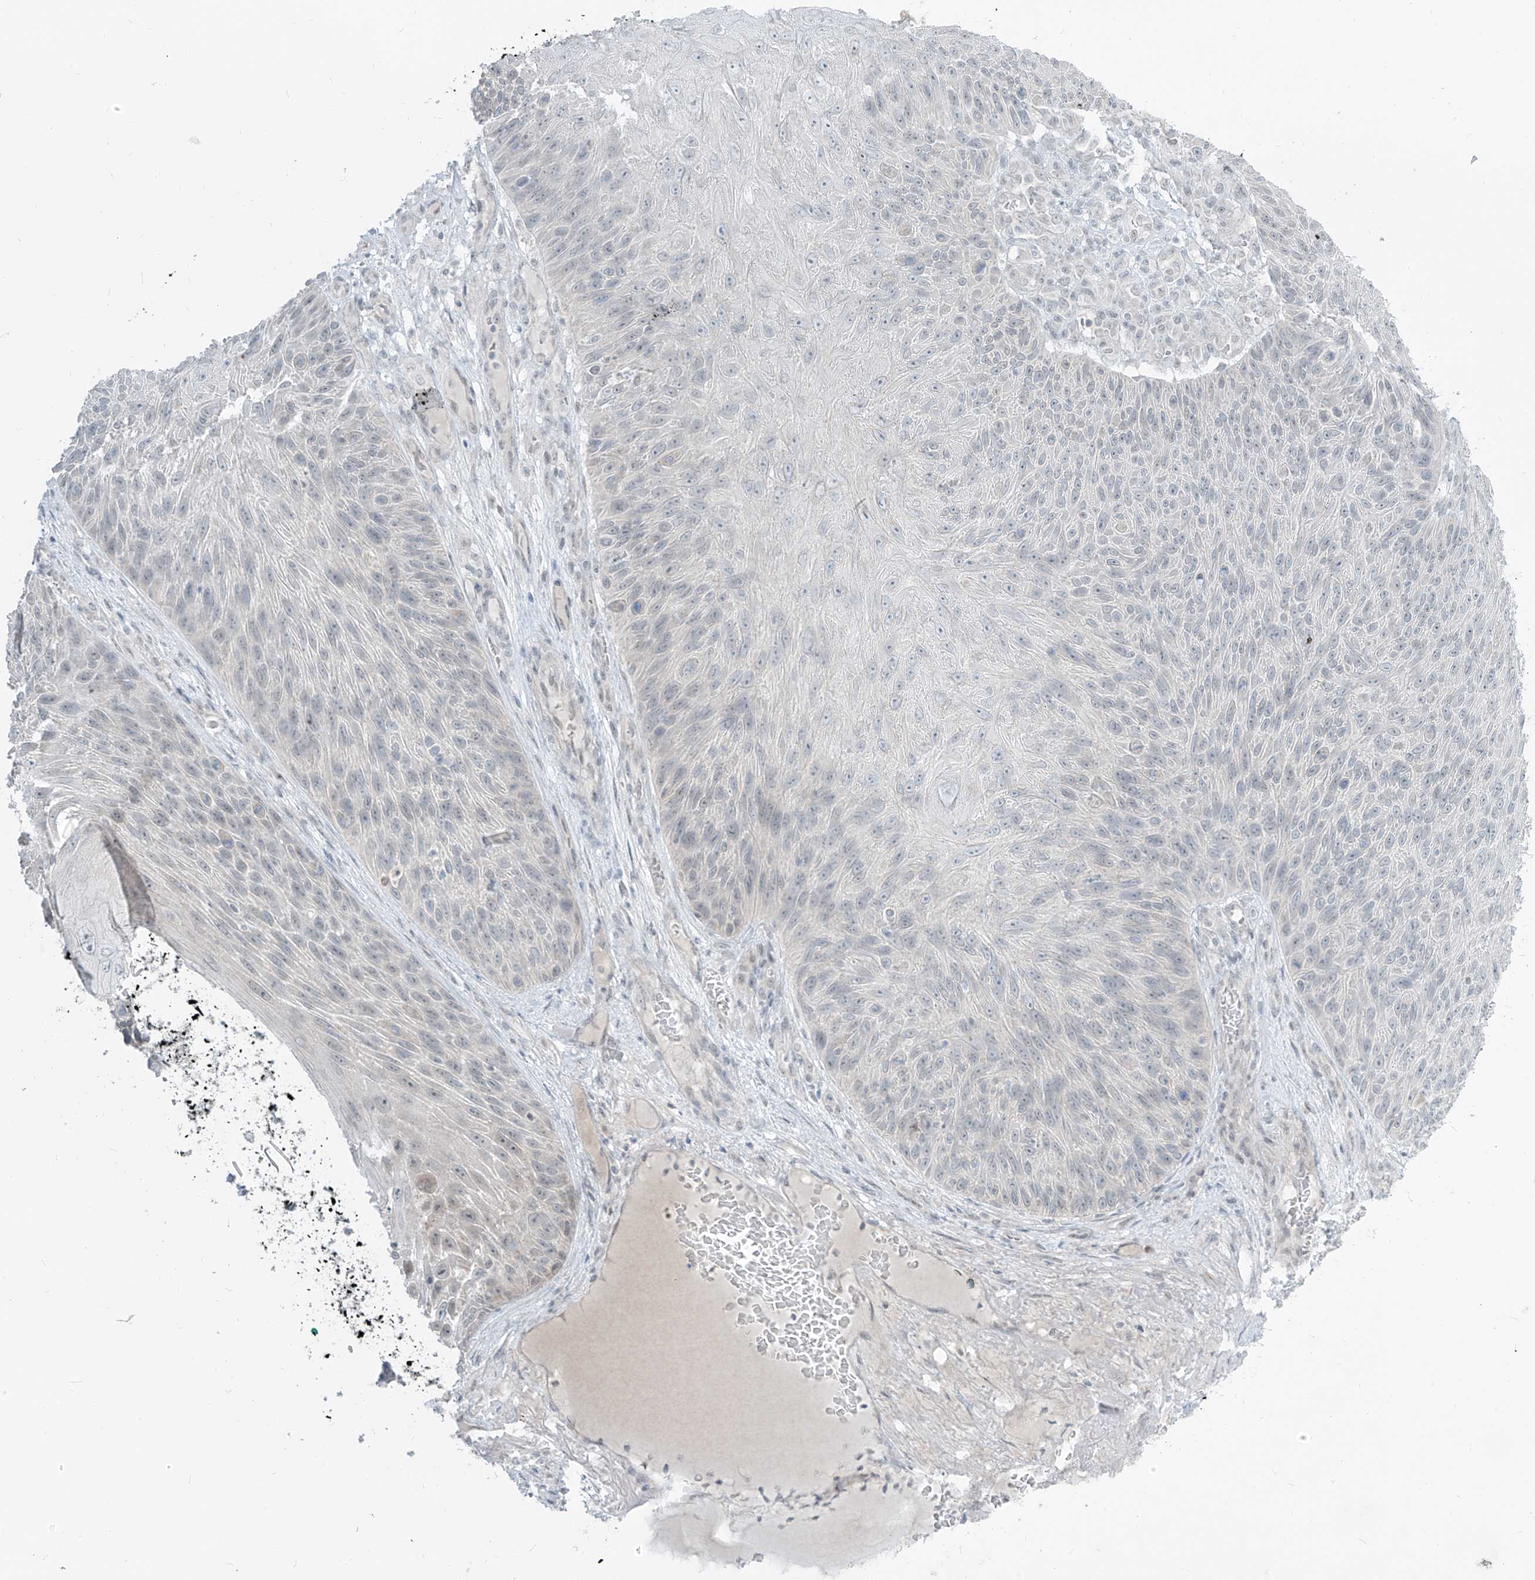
{"staining": {"intensity": "negative", "quantity": "none", "location": "none"}, "tissue": "skin cancer", "cell_type": "Tumor cells", "image_type": "cancer", "snomed": [{"axis": "morphology", "description": "Squamous cell carcinoma, NOS"}, {"axis": "topography", "description": "Skin"}], "caption": "Tumor cells show no significant protein staining in skin cancer (squamous cell carcinoma).", "gene": "PRDM6", "patient": {"sex": "female", "age": 88}}